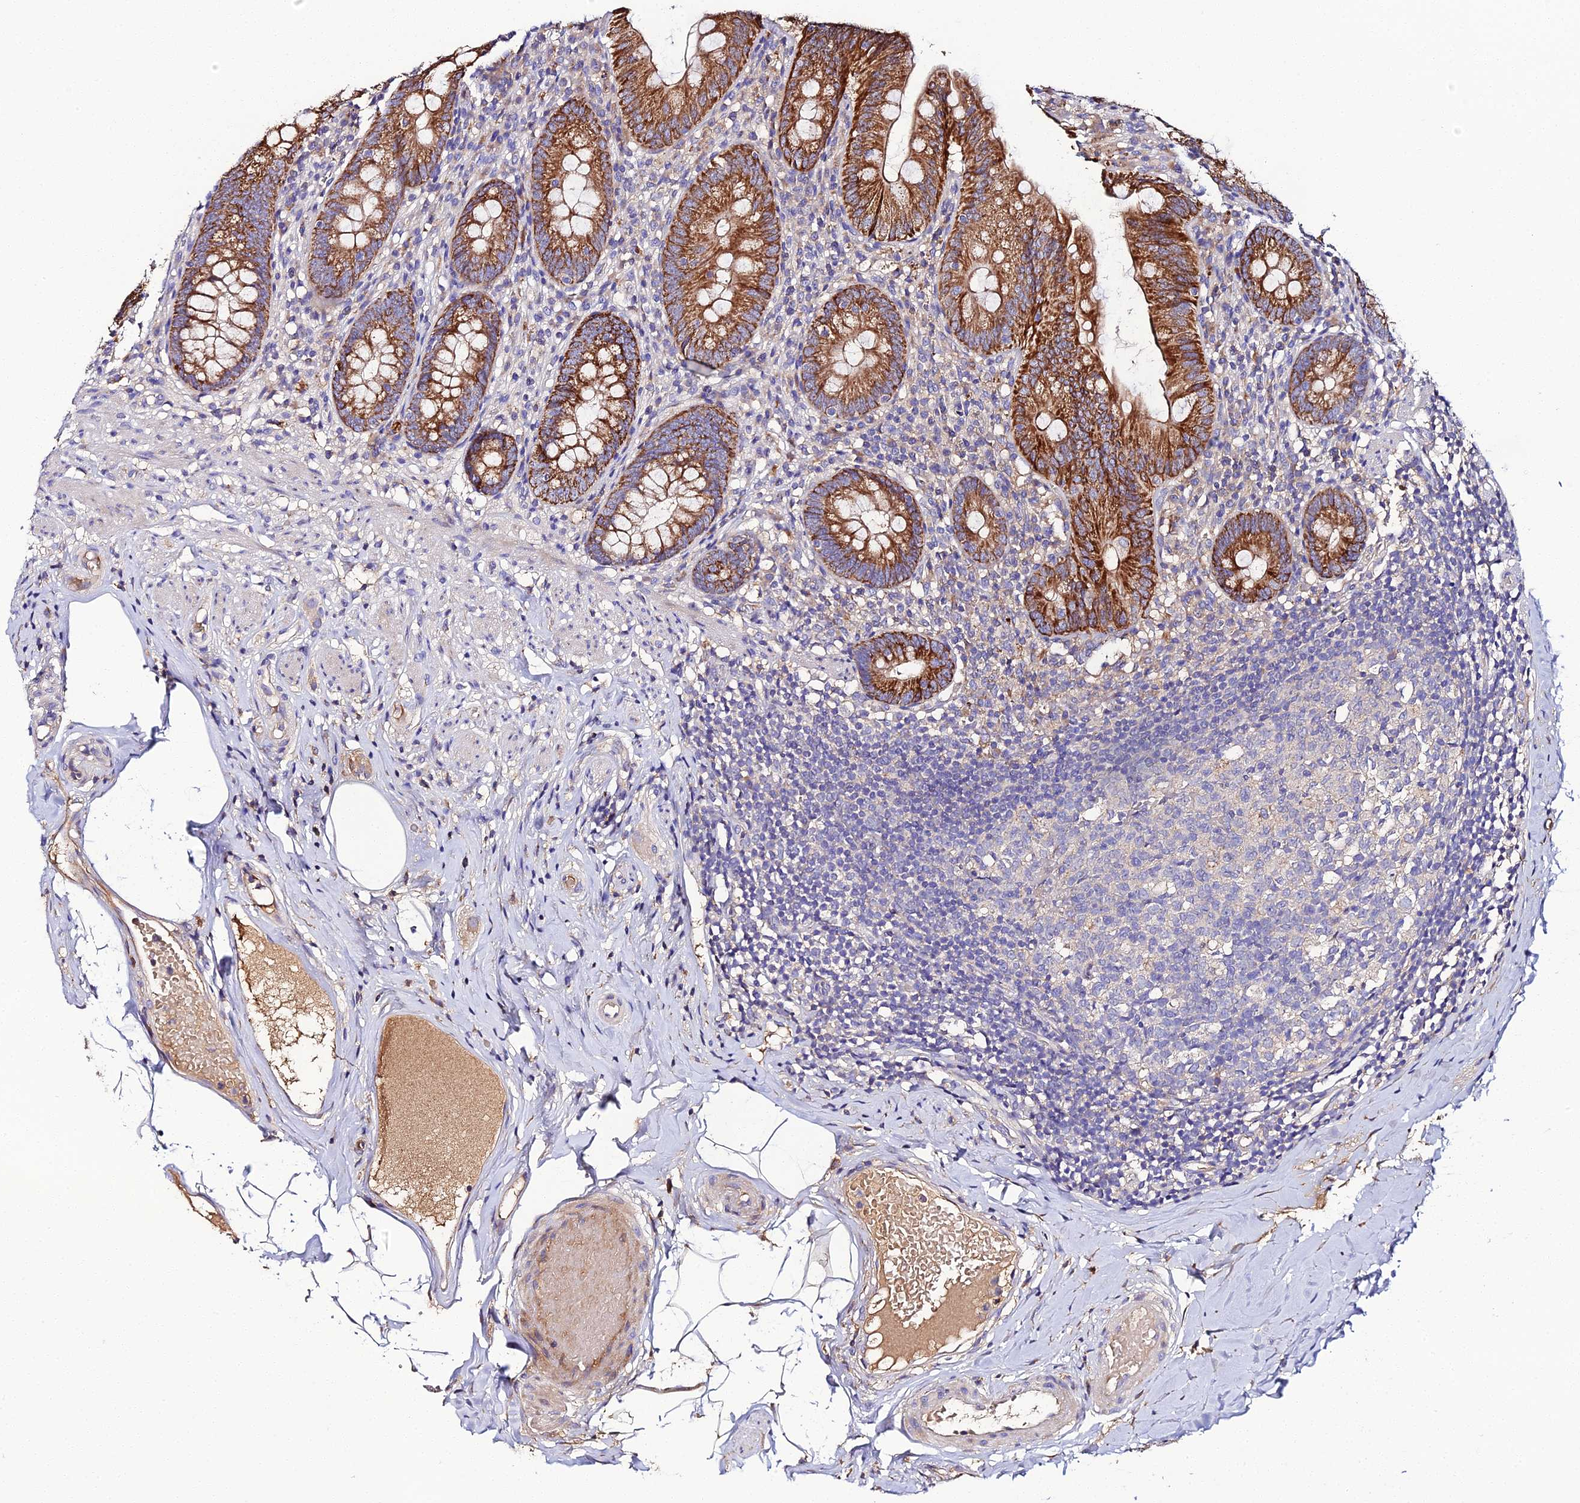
{"staining": {"intensity": "strong", "quantity": ">75%", "location": "cytoplasmic/membranous"}, "tissue": "appendix", "cell_type": "Glandular cells", "image_type": "normal", "snomed": [{"axis": "morphology", "description": "Normal tissue, NOS"}, {"axis": "topography", "description": "Appendix"}], "caption": "Strong cytoplasmic/membranous protein expression is identified in approximately >75% of glandular cells in appendix.", "gene": "SCX", "patient": {"sex": "male", "age": 55}}